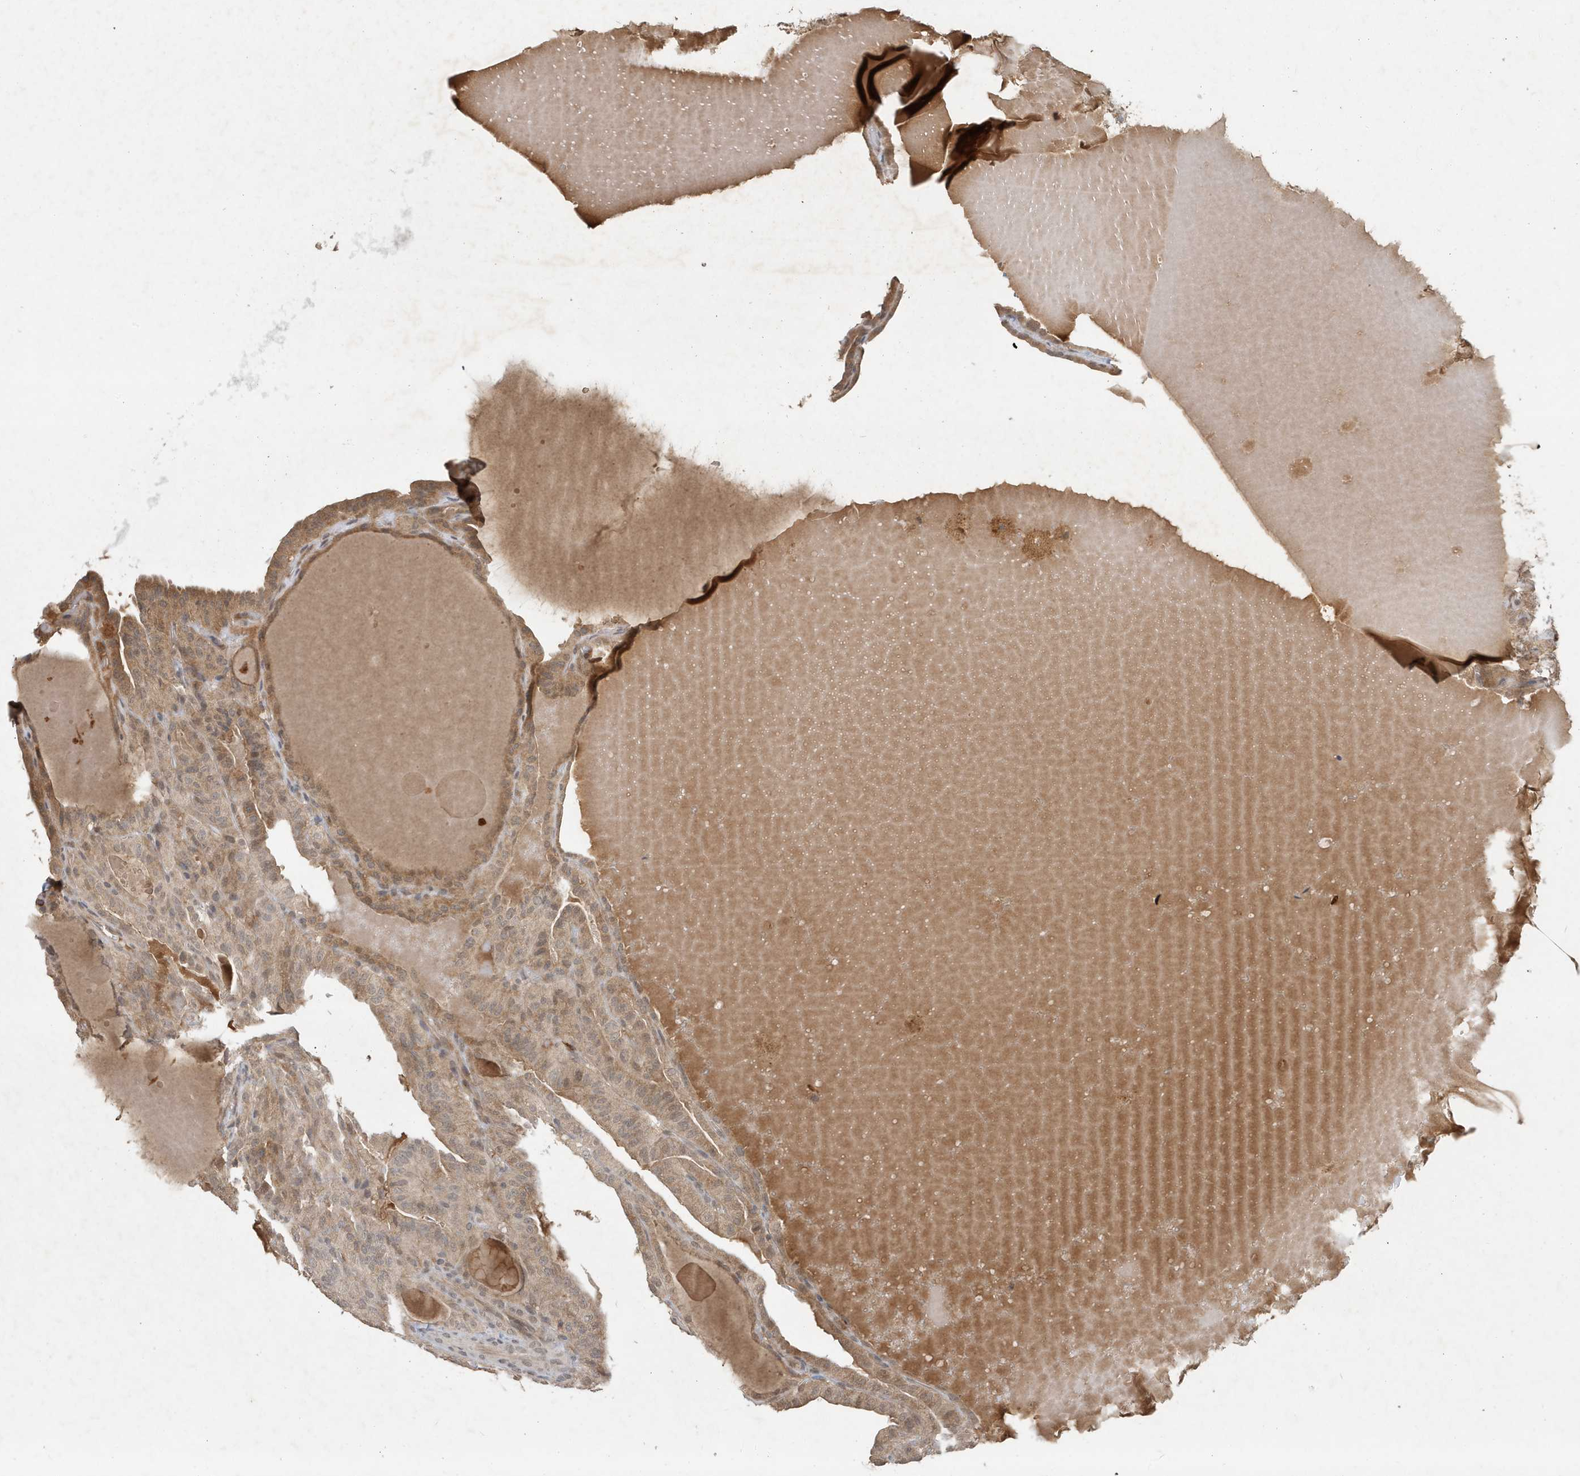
{"staining": {"intensity": "weak", "quantity": ">75%", "location": "cytoplasmic/membranous"}, "tissue": "thyroid cancer", "cell_type": "Tumor cells", "image_type": "cancer", "snomed": [{"axis": "morphology", "description": "Papillary adenocarcinoma, NOS"}, {"axis": "topography", "description": "Thyroid gland"}], "caption": "Weak cytoplasmic/membranous protein staining is seen in approximately >75% of tumor cells in papillary adenocarcinoma (thyroid).", "gene": "ABCB9", "patient": {"sex": "male", "age": 77}}